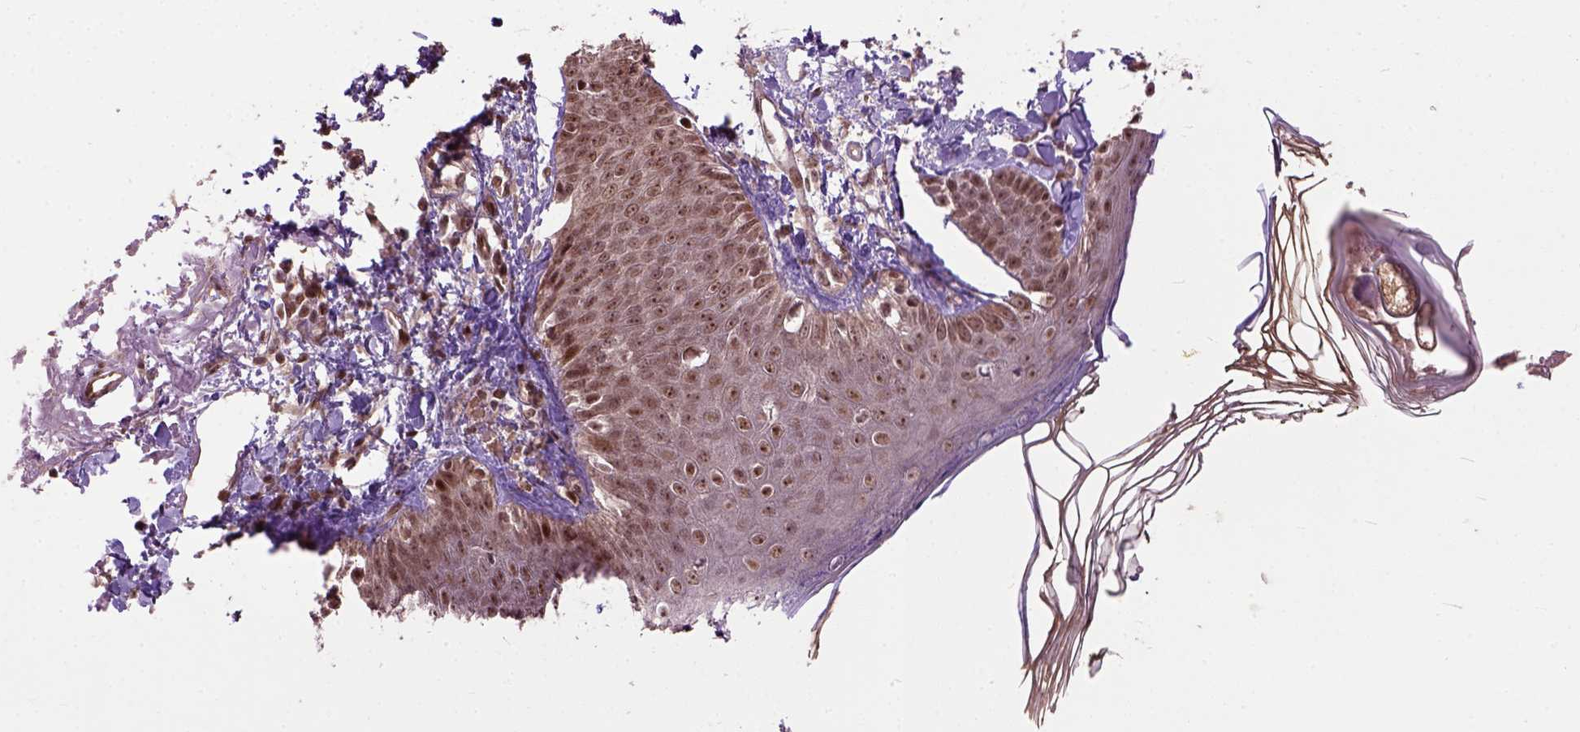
{"staining": {"intensity": "moderate", "quantity": ">75%", "location": "nuclear"}, "tissue": "skin", "cell_type": "Fibroblasts", "image_type": "normal", "snomed": [{"axis": "morphology", "description": "Normal tissue, NOS"}, {"axis": "topography", "description": "Skin"}], "caption": "Benign skin reveals moderate nuclear expression in approximately >75% of fibroblasts The protein of interest is stained brown, and the nuclei are stained in blue (DAB IHC with brightfield microscopy, high magnification)..", "gene": "ZNF630", "patient": {"sex": "male", "age": 76}}